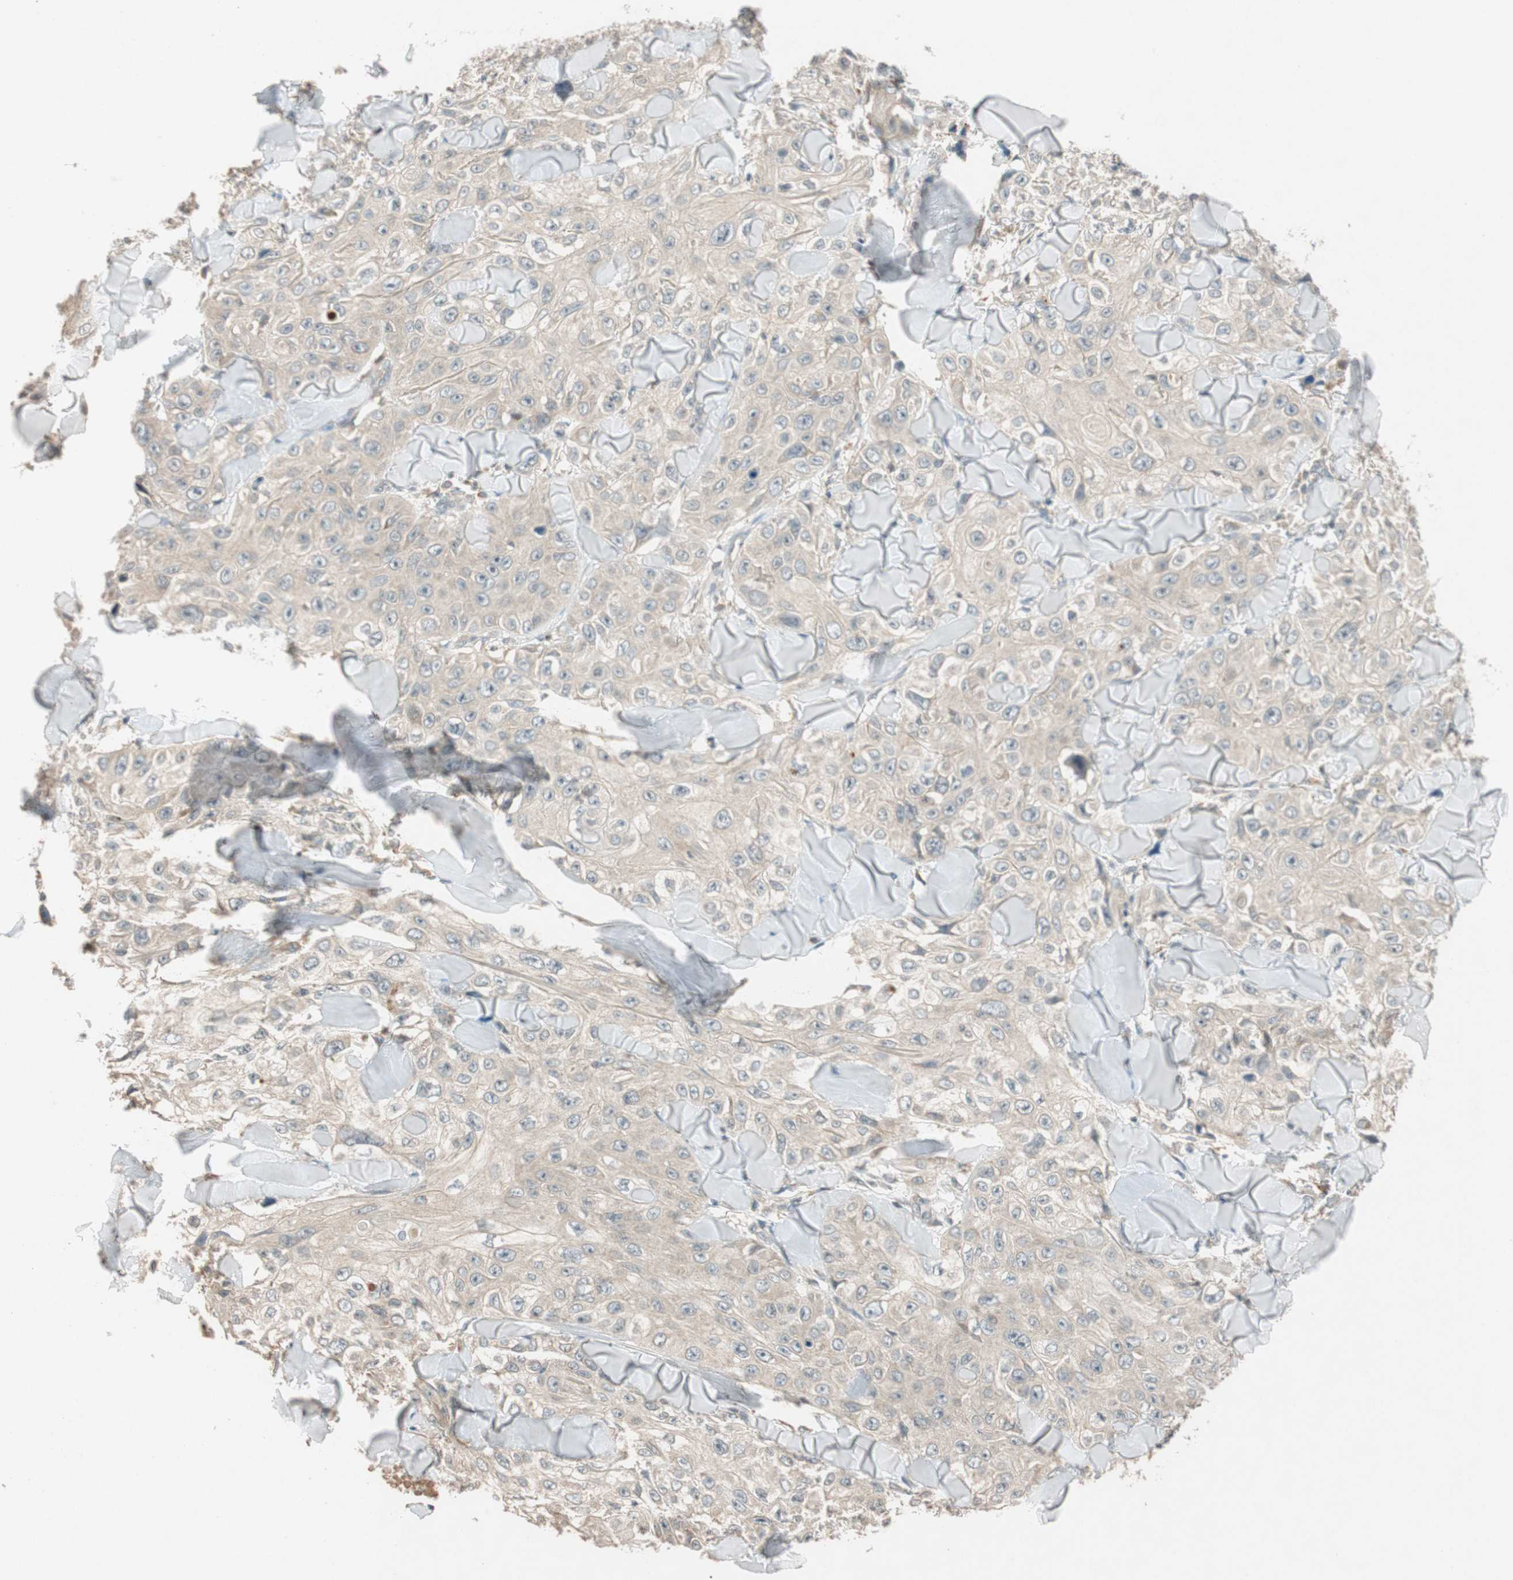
{"staining": {"intensity": "weak", "quantity": ">75%", "location": "cytoplasmic/membranous"}, "tissue": "skin cancer", "cell_type": "Tumor cells", "image_type": "cancer", "snomed": [{"axis": "morphology", "description": "Squamous cell carcinoma, NOS"}, {"axis": "topography", "description": "Skin"}], "caption": "A brown stain labels weak cytoplasmic/membranous staining of a protein in human squamous cell carcinoma (skin) tumor cells.", "gene": "GLB1", "patient": {"sex": "male", "age": 86}}